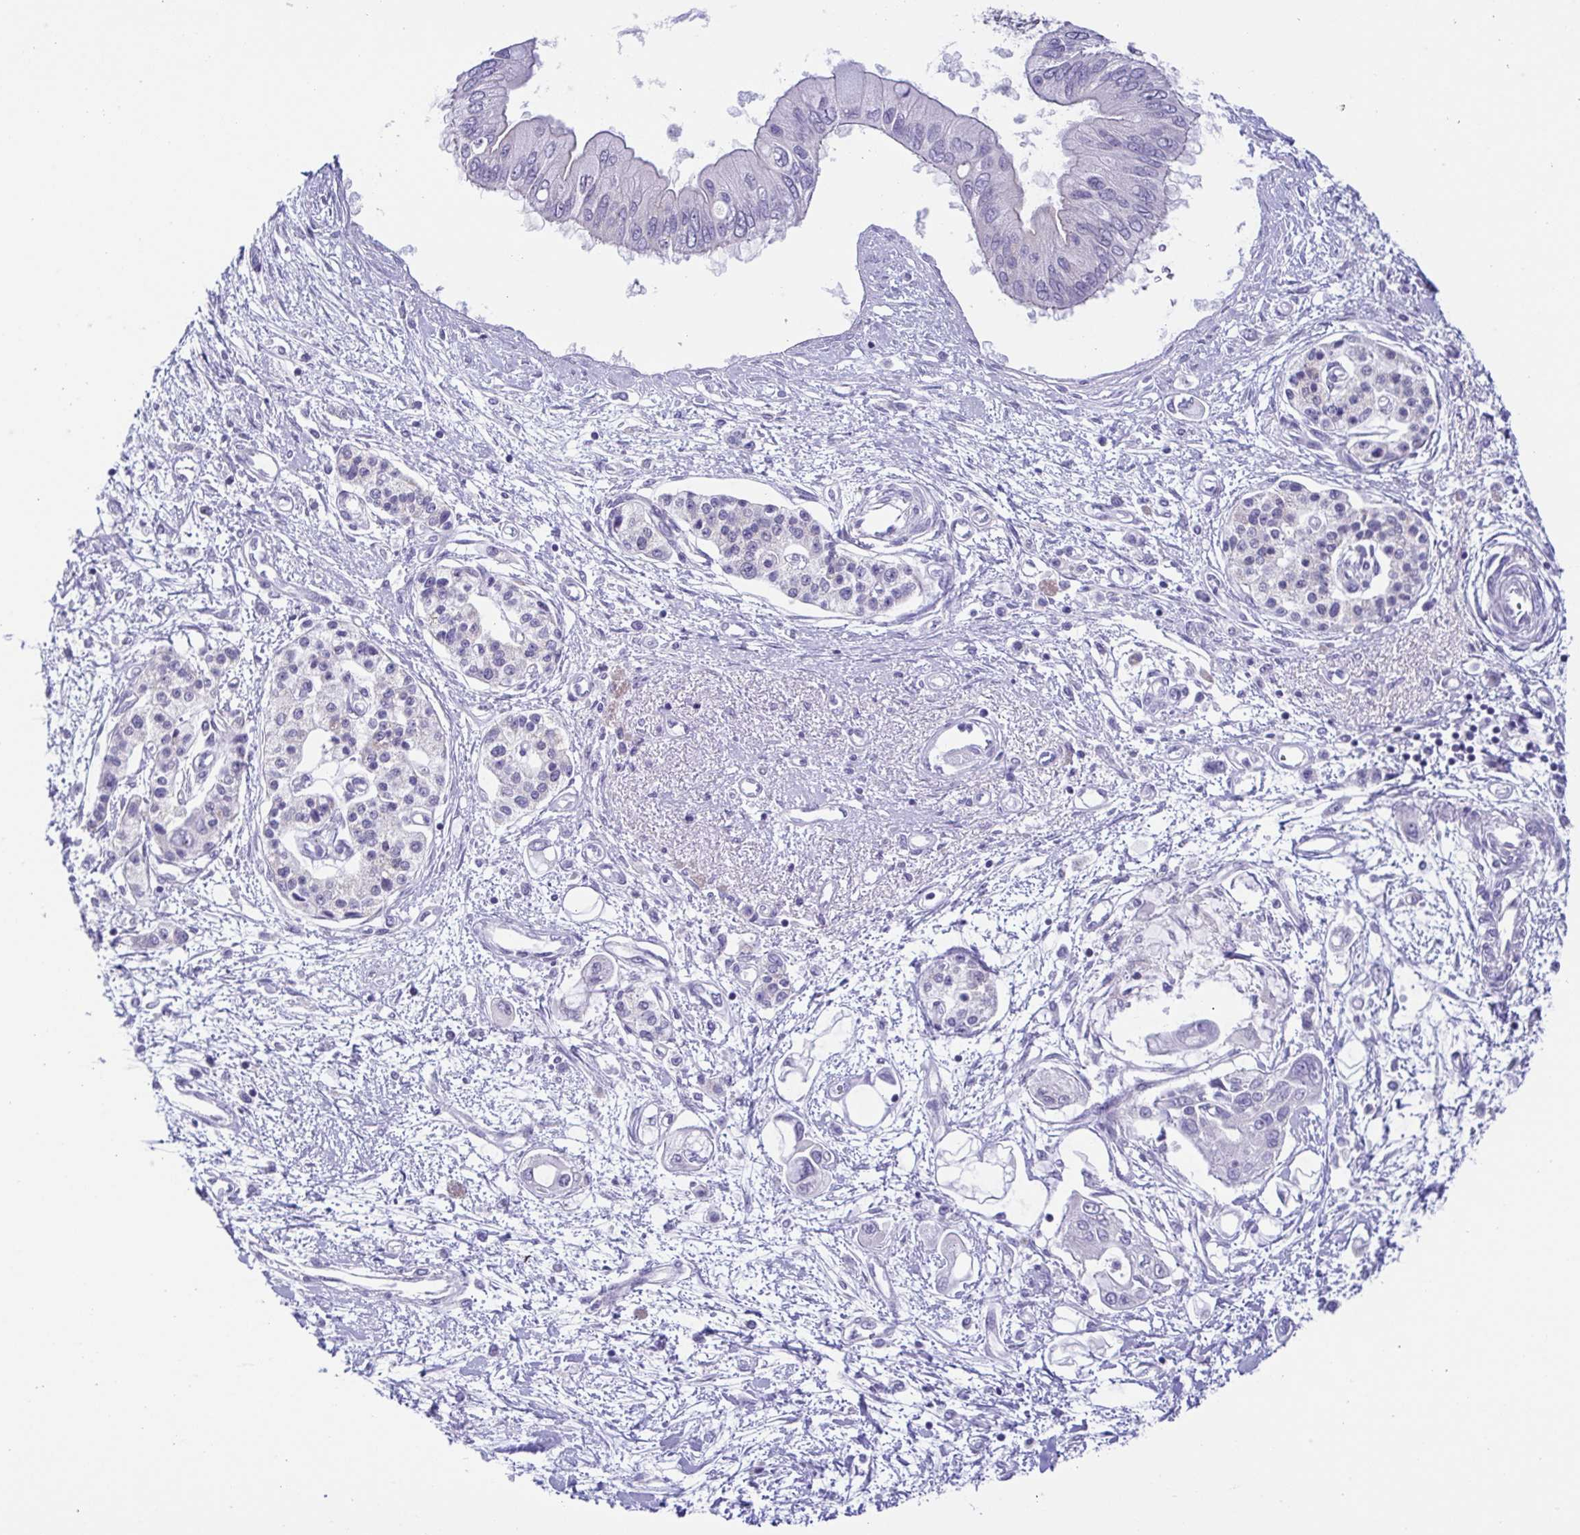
{"staining": {"intensity": "negative", "quantity": "none", "location": "none"}, "tissue": "pancreatic cancer", "cell_type": "Tumor cells", "image_type": "cancer", "snomed": [{"axis": "morphology", "description": "Adenocarcinoma, NOS"}, {"axis": "topography", "description": "Pancreas"}], "caption": "This is a photomicrograph of IHC staining of pancreatic cancer (adenocarcinoma), which shows no positivity in tumor cells.", "gene": "UBE2Q1", "patient": {"sex": "female", "age": 77}}